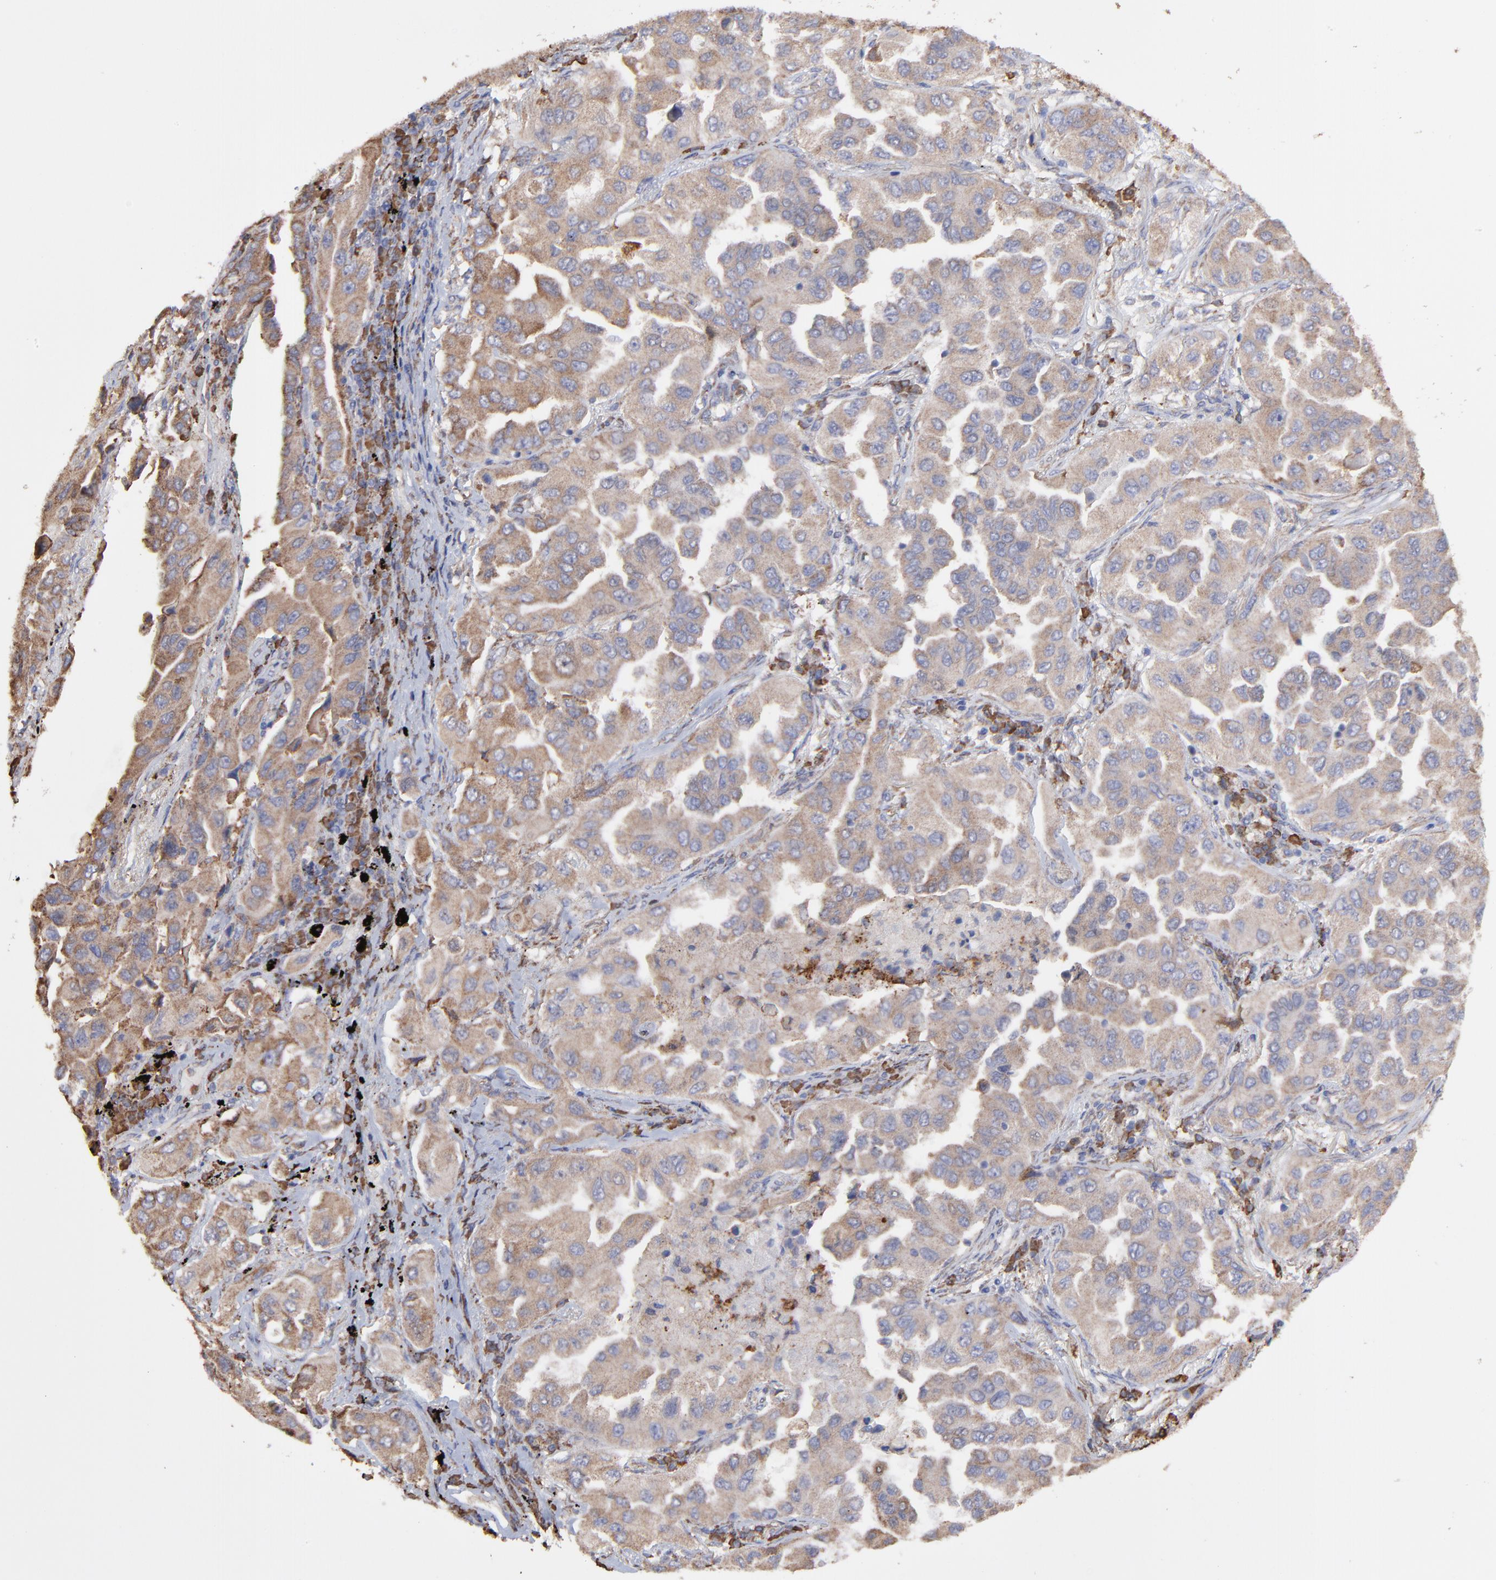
{"staining": {"intensity": "moderate", "quantity": ">75%", "location": "cytoplasmic/membranous"}, "tissue": "lung cancer", "cell_type": "Tumor cells", "image_type": "cancer", "snomed": [{"axis": "morphology", "description": "Adenocarcinoma, NOS"}, {"axis": "topography", "description": "Lung"}], "caption": "DAB immunohistochemical staining of human lung cancer (adenocarcinoma) displays moderate cytoplasmic/membranous protein staining in about >75% of tumor cells.", "gene": "PFKM", "patient": {"sex": "female", "age": 65}}